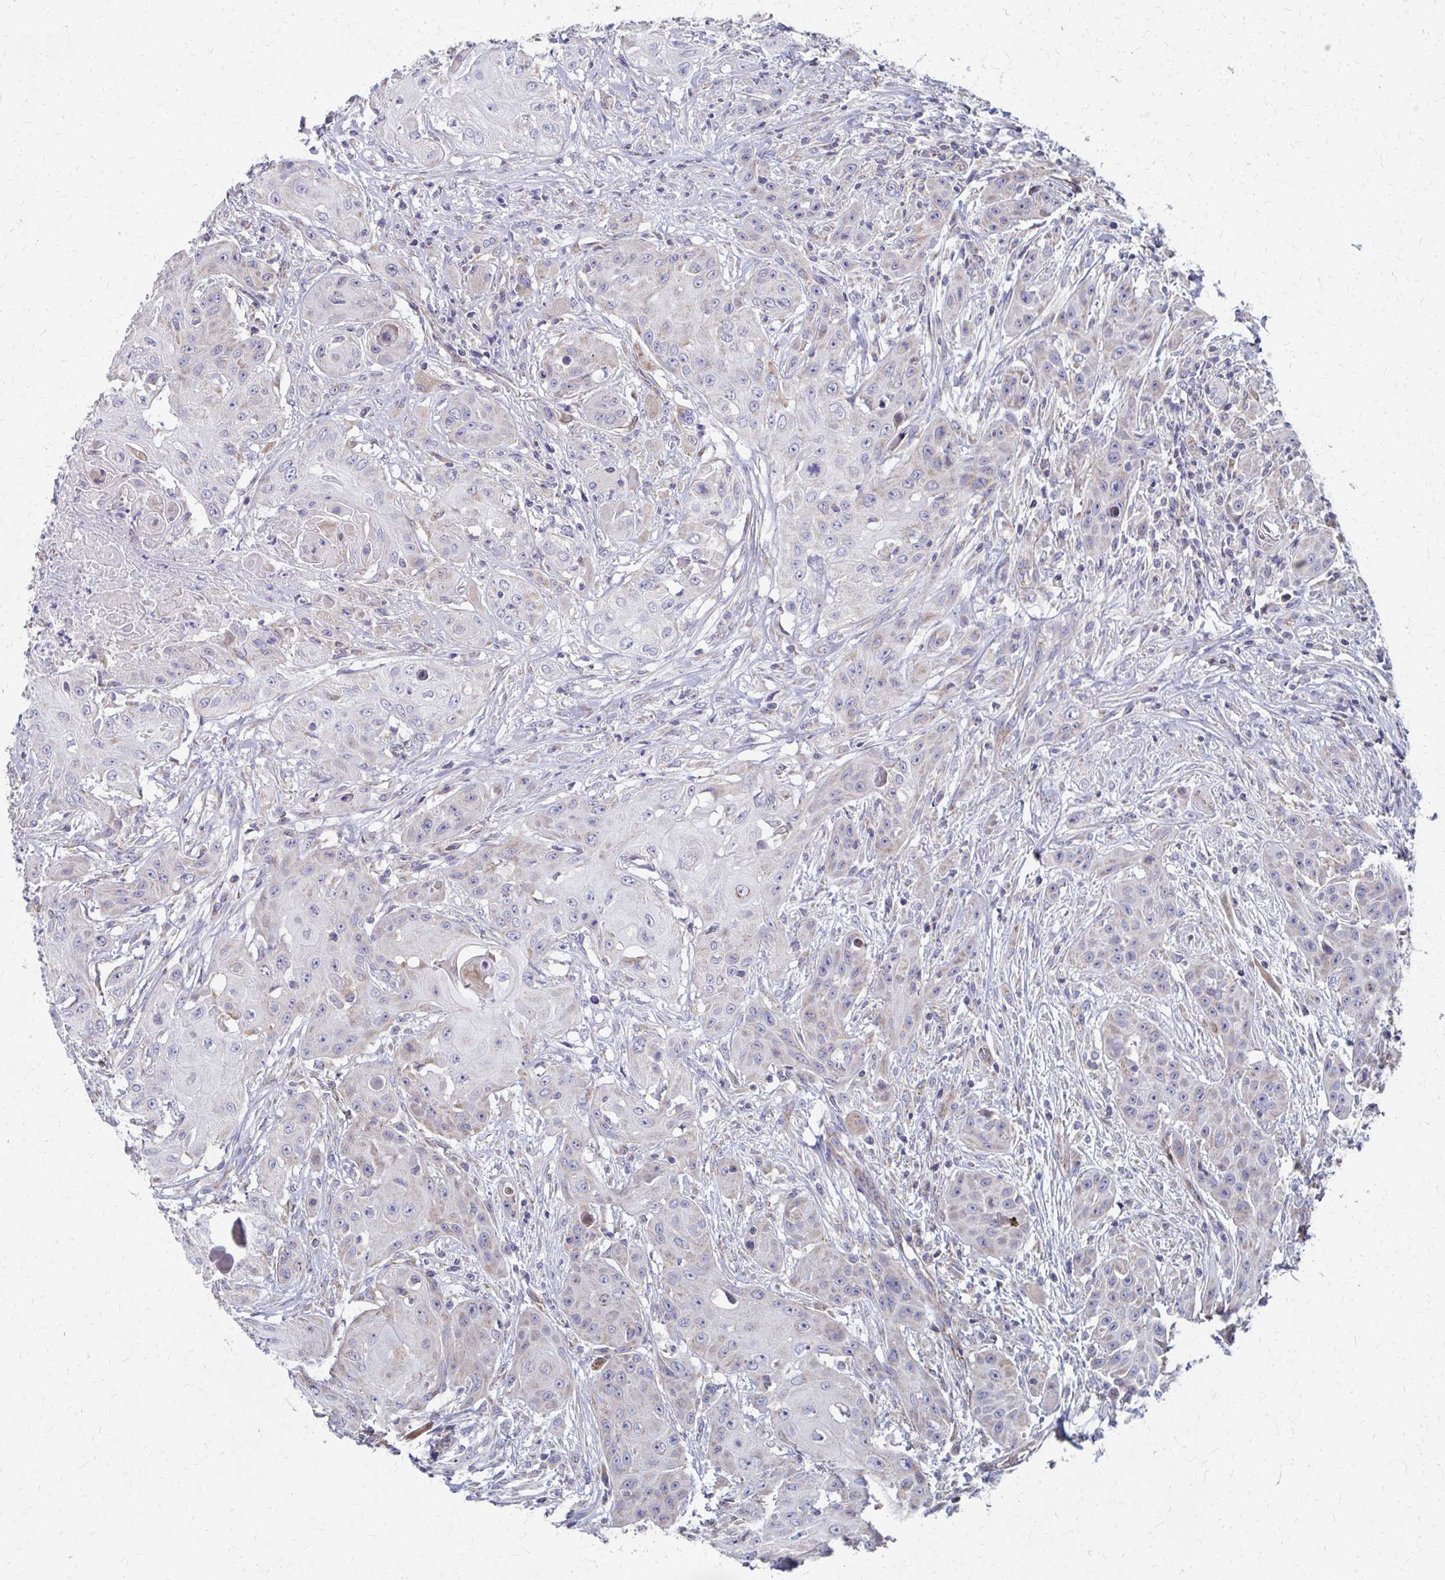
{"staining": {"intensity": "negative", "quantity": "none", "location": "none"}, "tissue": "head and neck cancer", "cell_type": "Tumor cells", "image_type": "cancer", "snomed": [{"axis": "morphology", "description": "Squamous cell carcinoma, NOS"}, {"axis": "topography", "description": "Oral tissue"}, {"axis": "topography", "description": "Head-Neck"}, {"axis": "topography", "description": "Neck, NOS"}], "caption": "Tumor cells show no significant positivity in head and neck squamous cell carcinoma.", "gene": "FAHD1", "patient": {"sex": "female", "age": 55}}